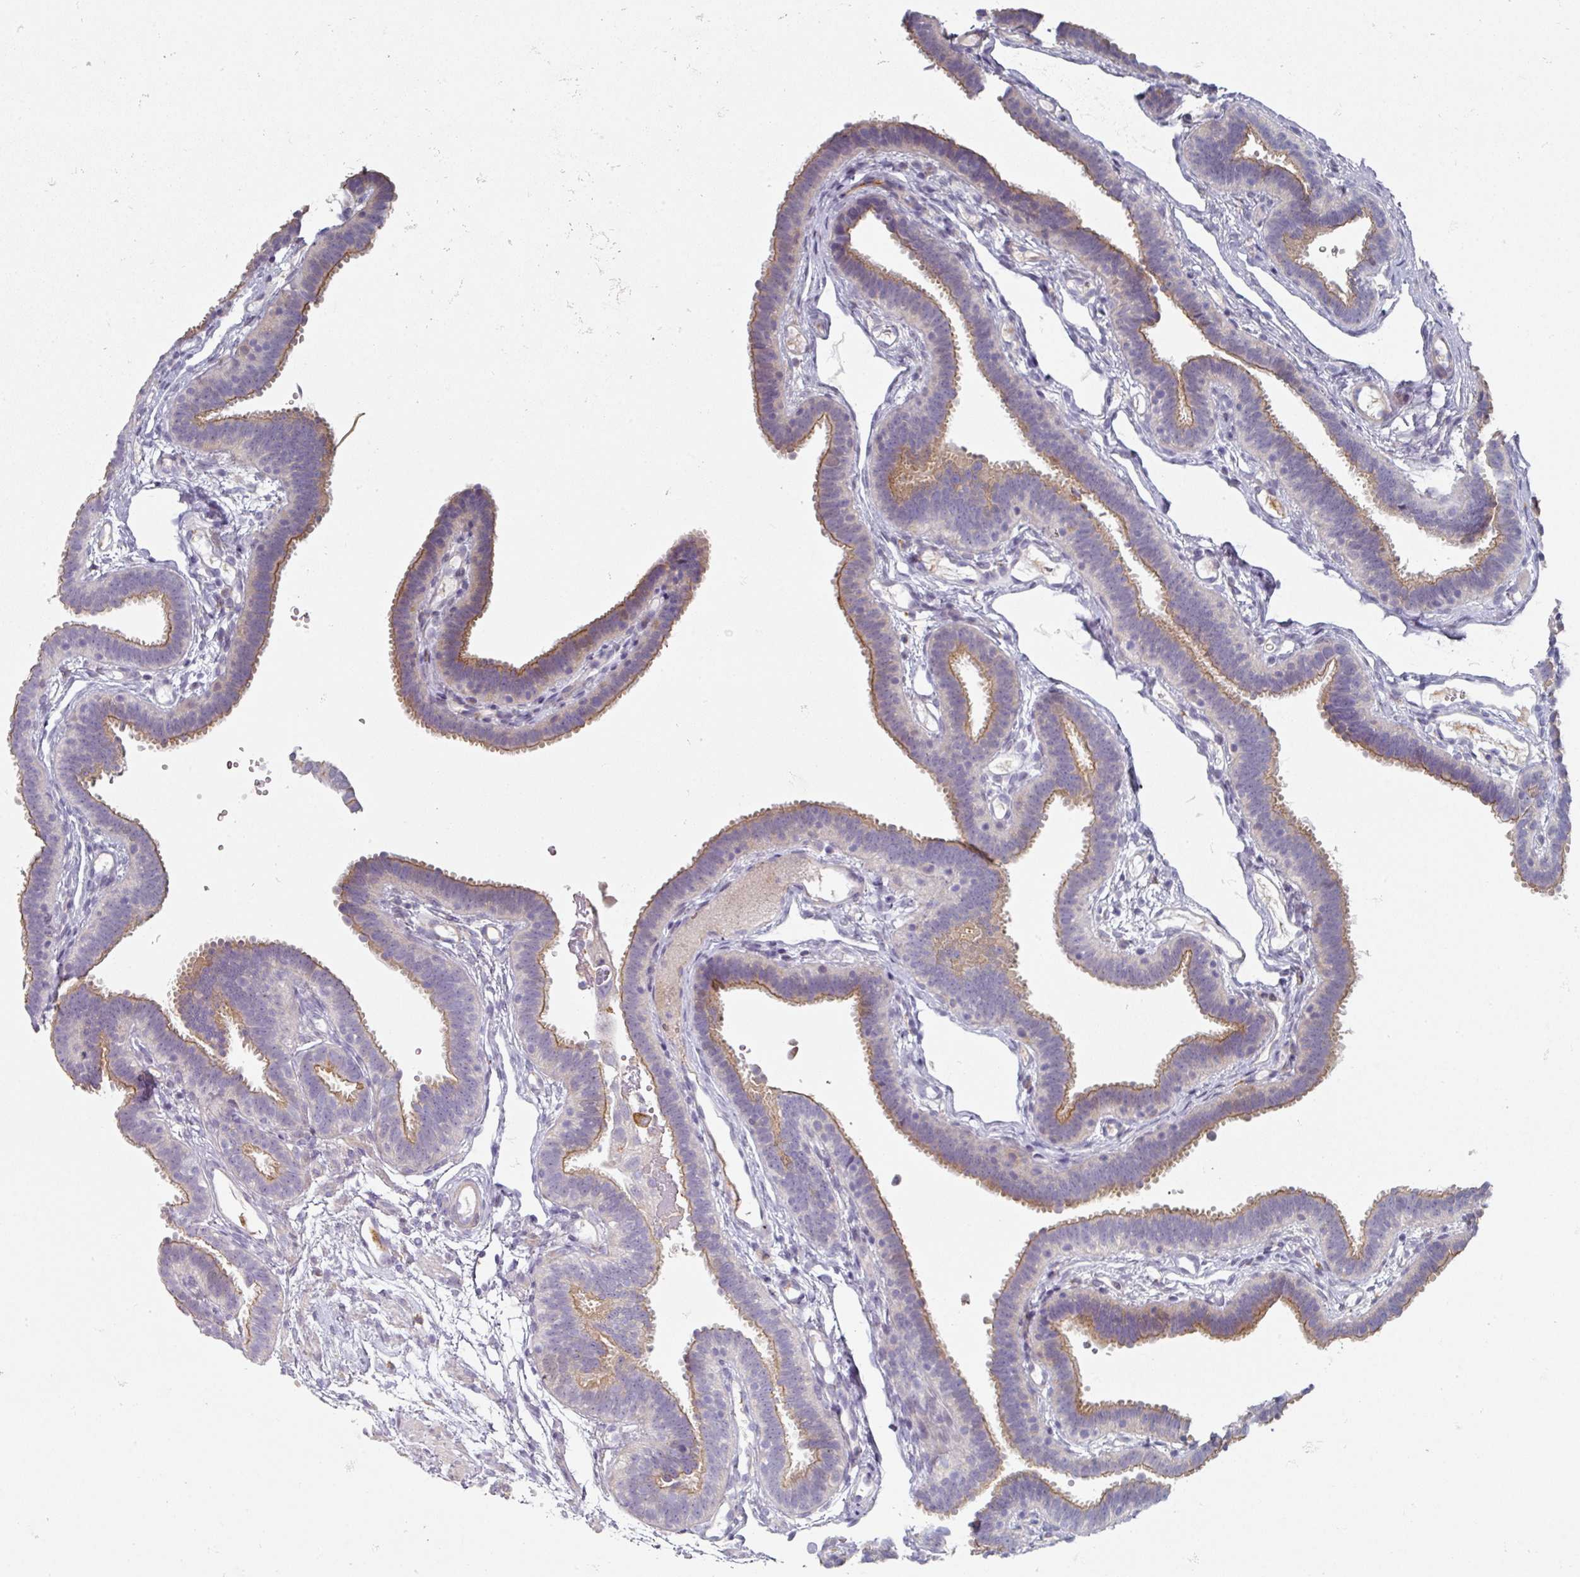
{"staining": {"intensity": "moderate", "quantity": "25%-75%", "location": "cytoplasmic/membranous"}, "tissue": "fallopian tube", "cell_type": "Glandular cells", "image_type": "normal", "snomed": [{"axis": "morphology", "description": "Normal tissue, NOS"}, {"axis": "topography", "description": "Fallopian tube"}], "caption": "IHC image of benign fallopian tube stained for a protein (brown), which shows medium levels of moderate cytoplasmic/membranous positivity in about 25%-75% of glandular cells.", "gene": "WSB2", "patient": {"sex": "female", "age": 37}}